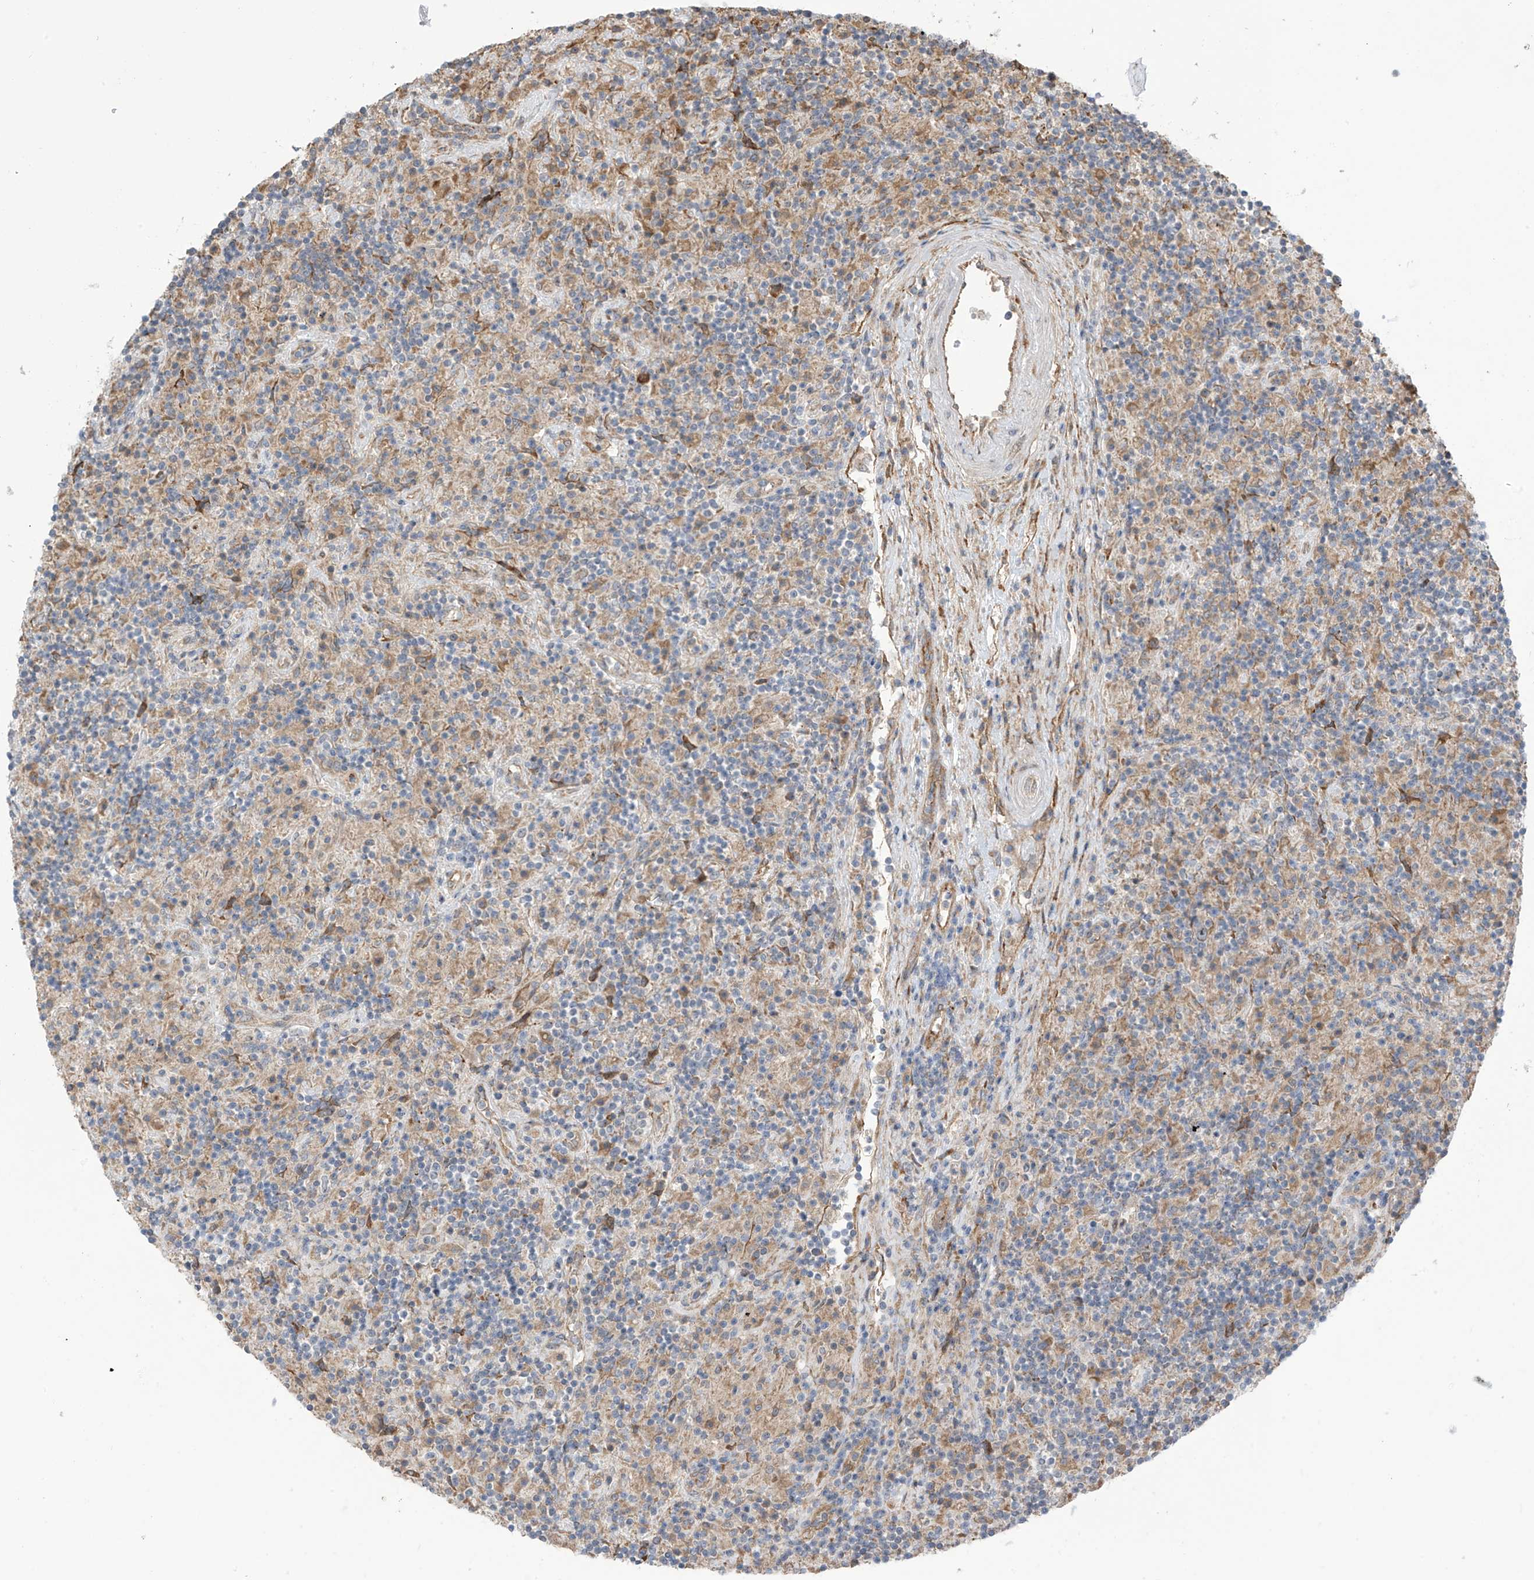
{"staining": {"intensity": "weak", "quantity": ">75%", "location": "cytoplasmic/membranous"}, "tissue": "lymphoma", "cell_type": "Tumor cells", "image_type": "cancer", "snomed": [{"axis": "morphology", "description": "Hodgkin's disease, NOS"}, {"axis": "topography", "description": "Lymph node"}], "caption": "Immunohistochemical staining of human lymphoma demonstrates weak cytoplasmic/membranous protein expression in approximately >75% of tumor cells.", "gene": "KIAA1522", "patient": {"sex": "male", "age": 70}}